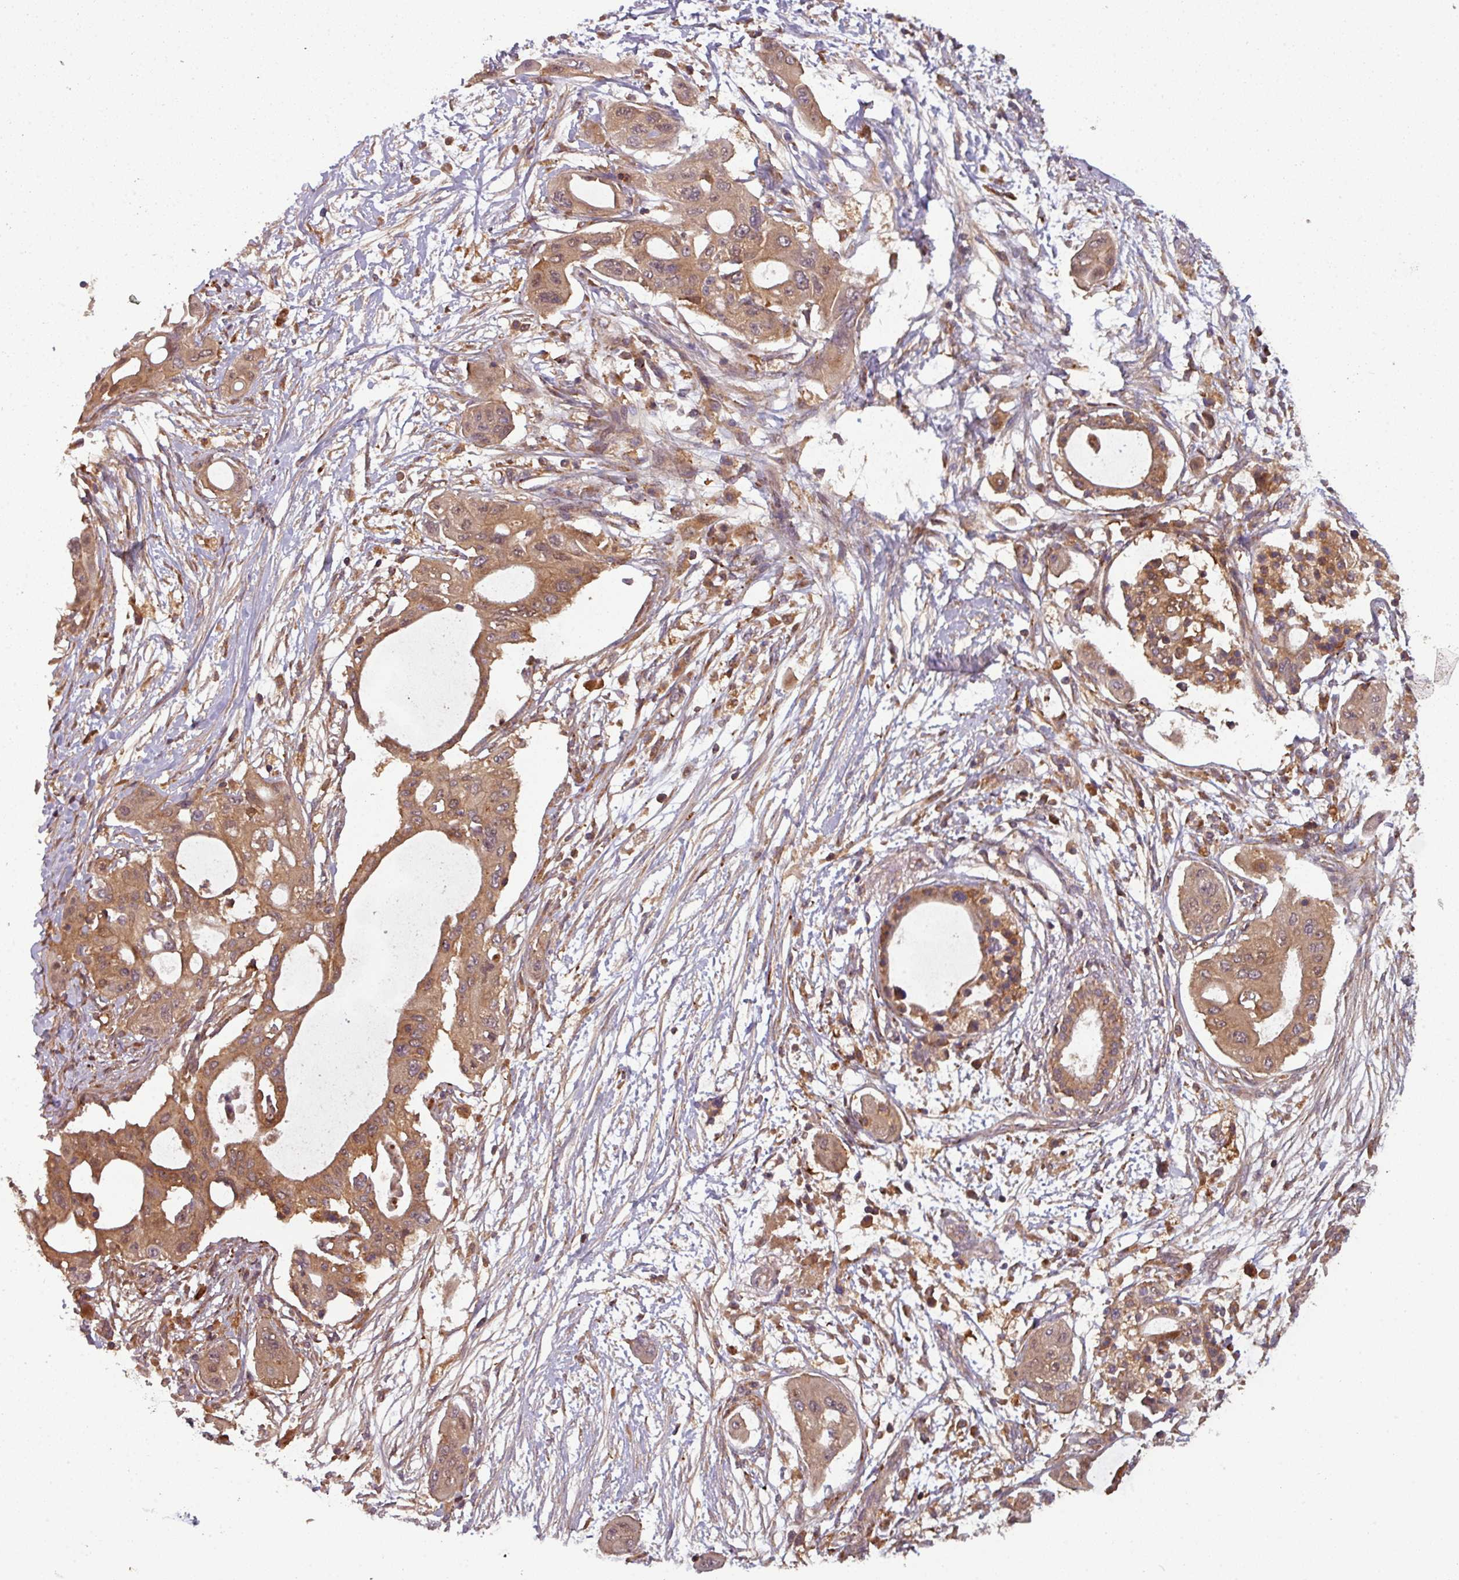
{"staining": {"intensity": "moderate", "quantity": ">75%", "location": "cytoplasmic/membranous,nuclear"}, "tissue": "pancreatic cancer", "cell_type": "Tumor cells", "image_type": "cancer", "snomed": [{"axis": "morphology", "description": "Adenocarcinoma, NOS"}, {"axis": "topography", "description": "Pancreas"}], "caption": "High-magnification brightfield microscopy of pancreatic cancer stained with DAB (brown) and counterstained with hematoxylin (blue). tumor cells exhibit moderate cytoplasmic/membranous and nuclear expression is appreciated in approximately>75% of cells.", "gene": "GSKIP", "patient": {"sex": "male", "age": 68}}